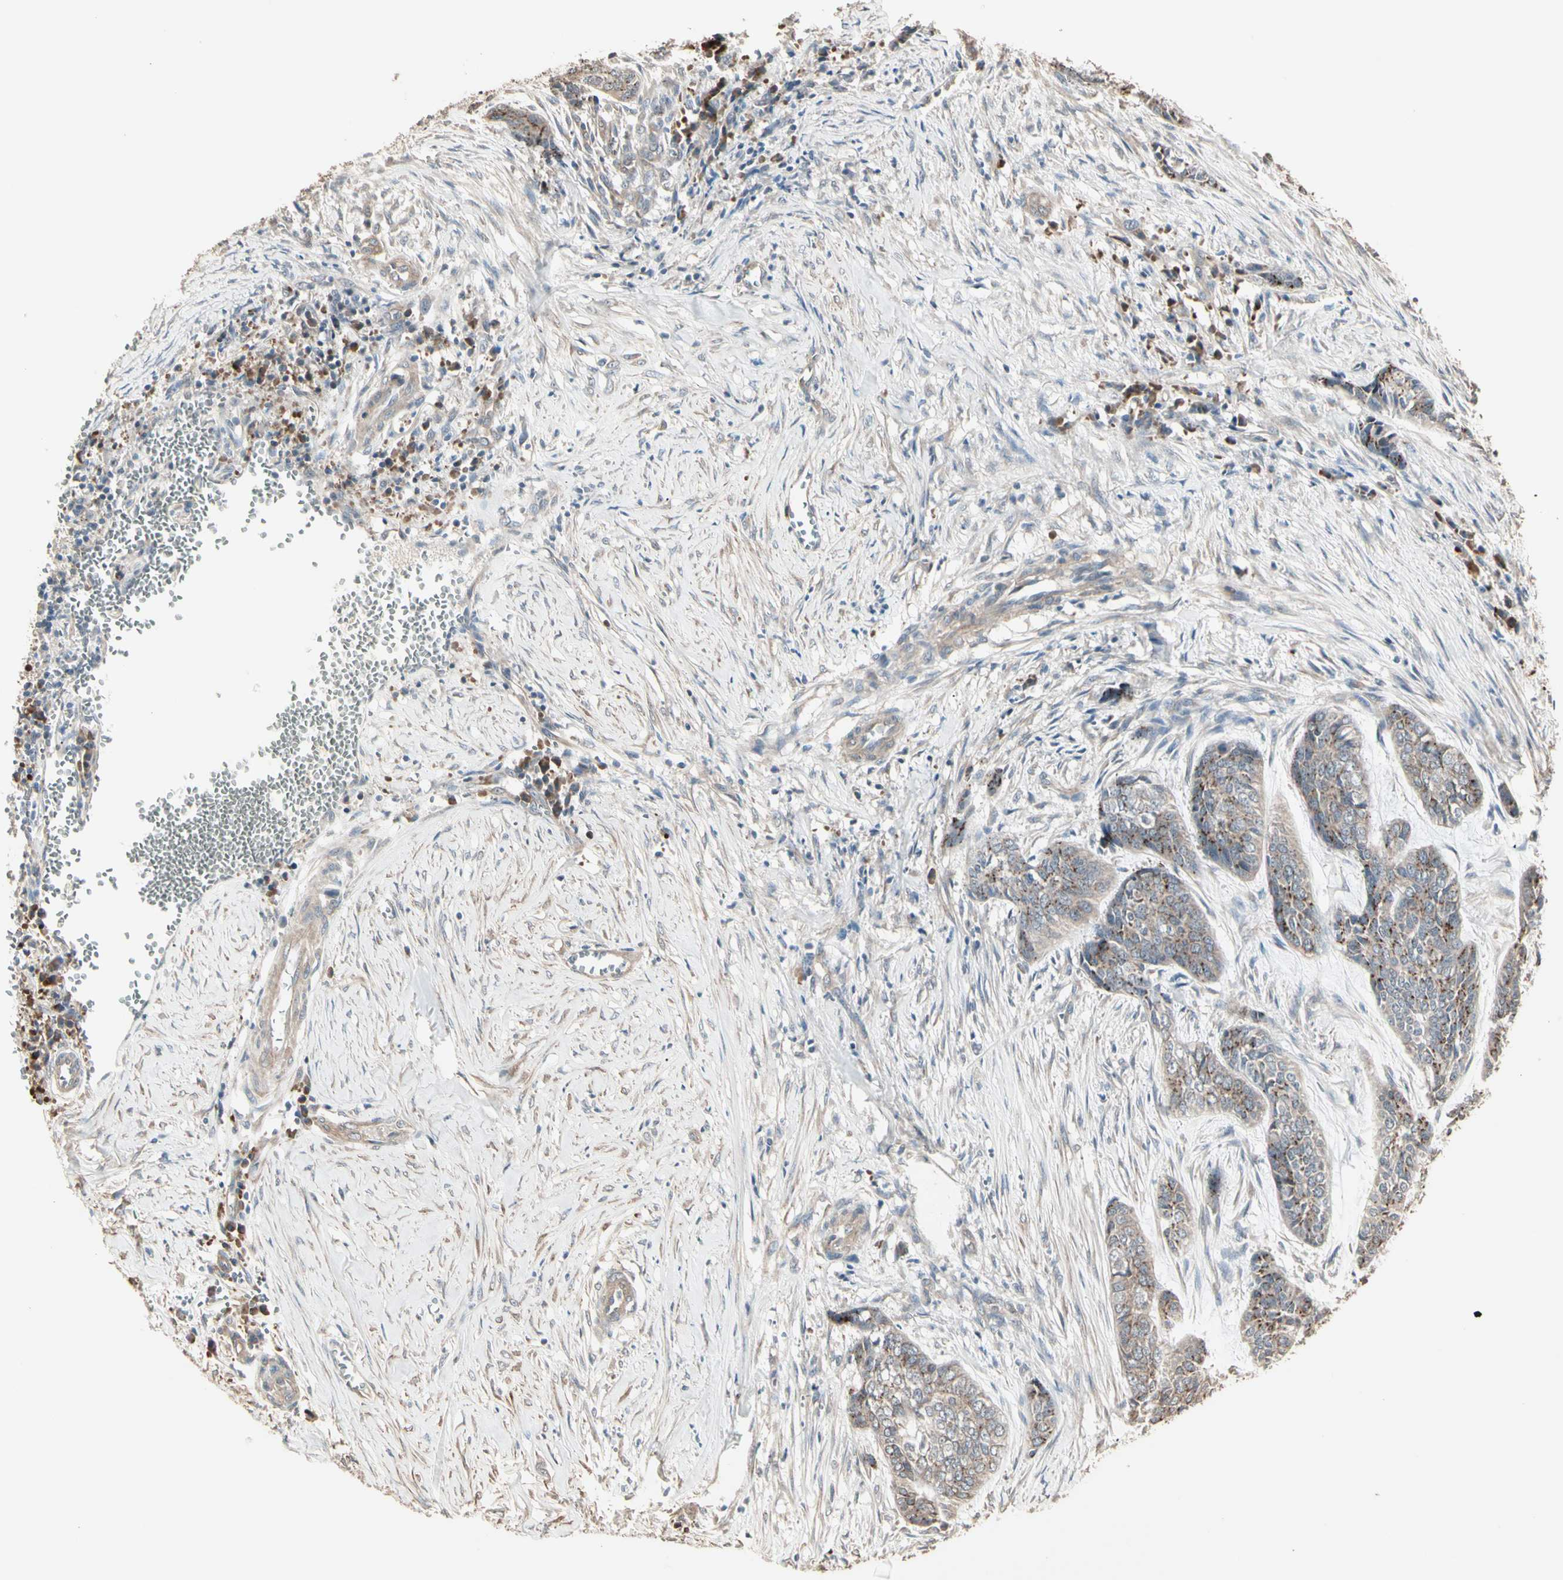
{"staining": {"intensity": "moderate", "quantity": "25%-75%", "location": "cytoplasmic/membranous"}, "tissue": "skin cancer", "cell_type": "Tumor cells", "image_type": "cancer", "snomed": [{"axis": "morphology", "description": "Basal cell carcinoma"}, {"axis": "topography", "description": "Skin"}], "caption": "Skin cancer stained for a protein (brown) demonstrates moderate cytoplasmic/membranous positive expression in approximately 25%-75% of tumor cells.", "gene": "GALNT3", "patient": {"sex": "female", "age": 64}}